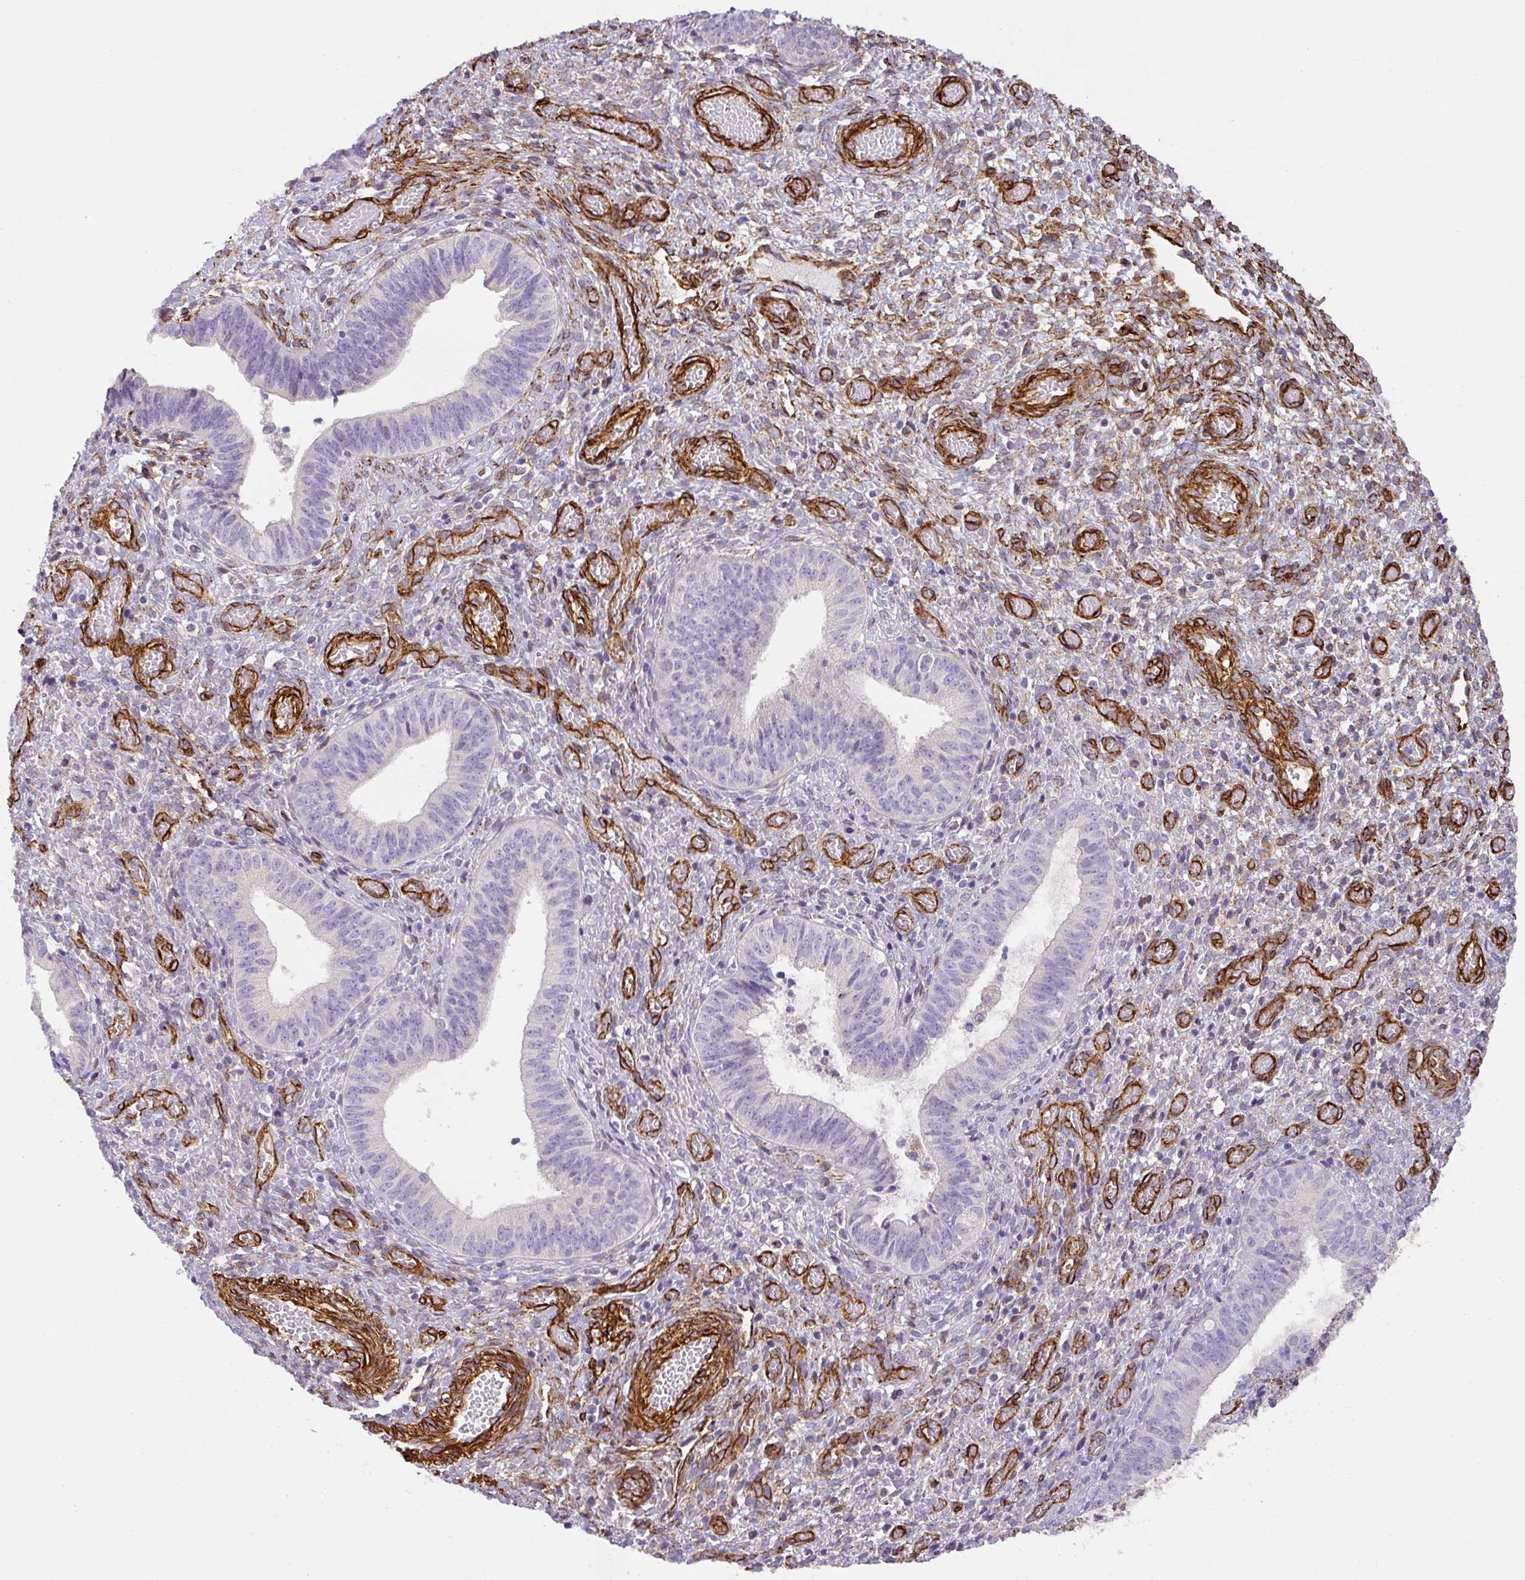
{"staining": {"intensity": "negative", "quantity": "none", "location": "none"}, "tissue": "cervical cancer", "cell_type": "Tumor cells", "image_type": "cancer", "snomed": [{"axis": "morphology", "description": "Squamous cell carcinoma, NOS"}, {"axis": "topography", "description": "Cervix"}], "caption": "Tumor cells are negative for protein expression in human squamous cell carcinoma (cervical). (Stains: DAB immunohistochemistry (IHC) with hematoxylin counter stain, Microscopy: brightfield microscopy at high magnification).", "gene": "SLC25A17", "patient": {"sex": "female", "age": 59}}